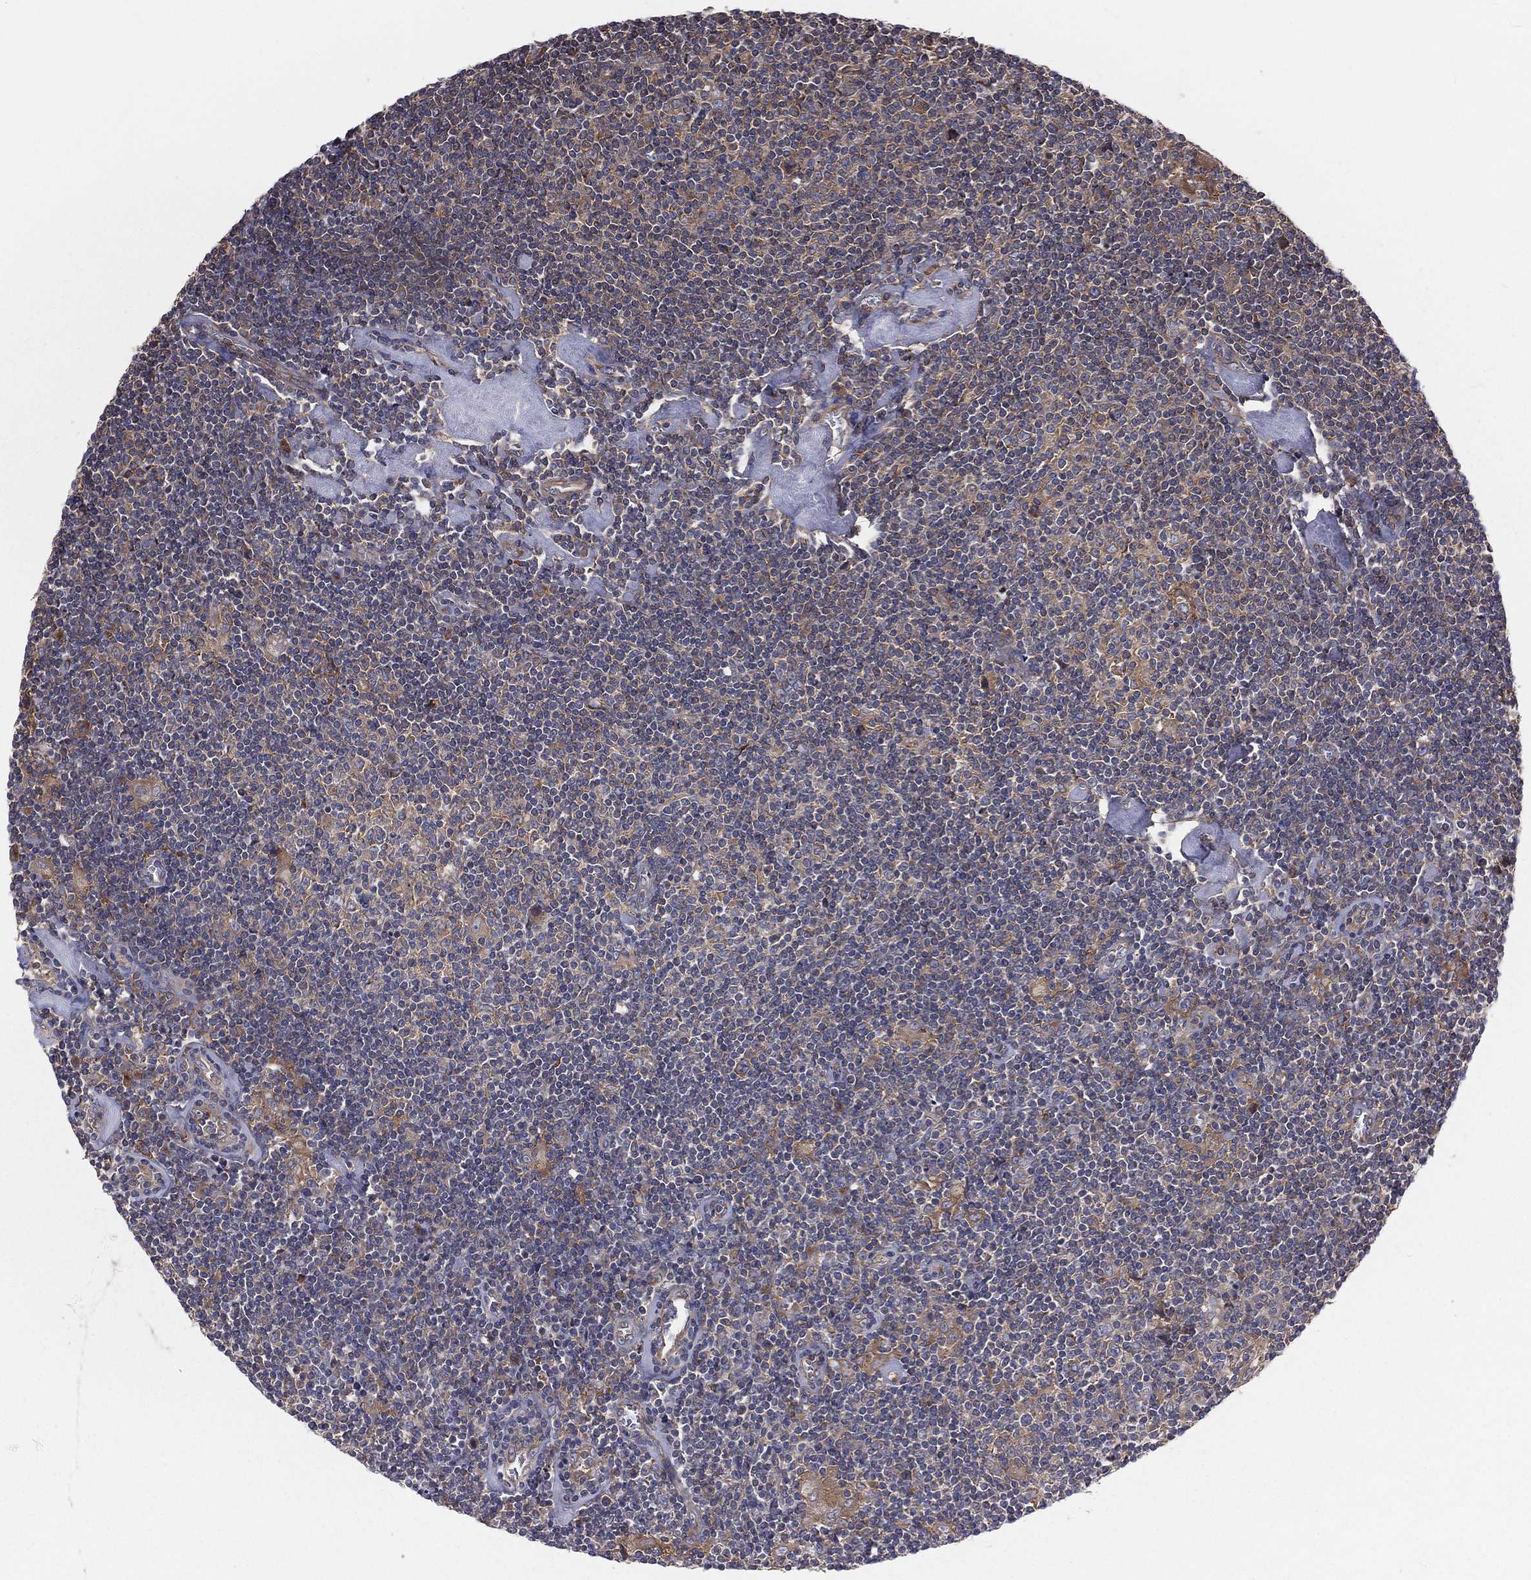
{"staining": {"intensity": "weak", "quantity": "25%-75%", "location": "cytoplasmic/membranous"}, "tissue": "lymphoma", "cell_type": "Tumor cells", "image_type": "cancer", "snomed": [{"axis": "morphology", "description": "Hodgkin's disease, NOS"}, {"axis": "topography", "description": "Lymph node"}], "caption": "Immunohistochemical staining of human Hodgkin's disease exhibits low levels of weak cytoplasmic/membranous expression in approximately 25%-75% of tumor cells. Immunohistochemistry stains the protein of interest in brown and the nuclei are stained blue.", "gene": "EIF2B5", "patient": {"sex": "male", "age": 40}}